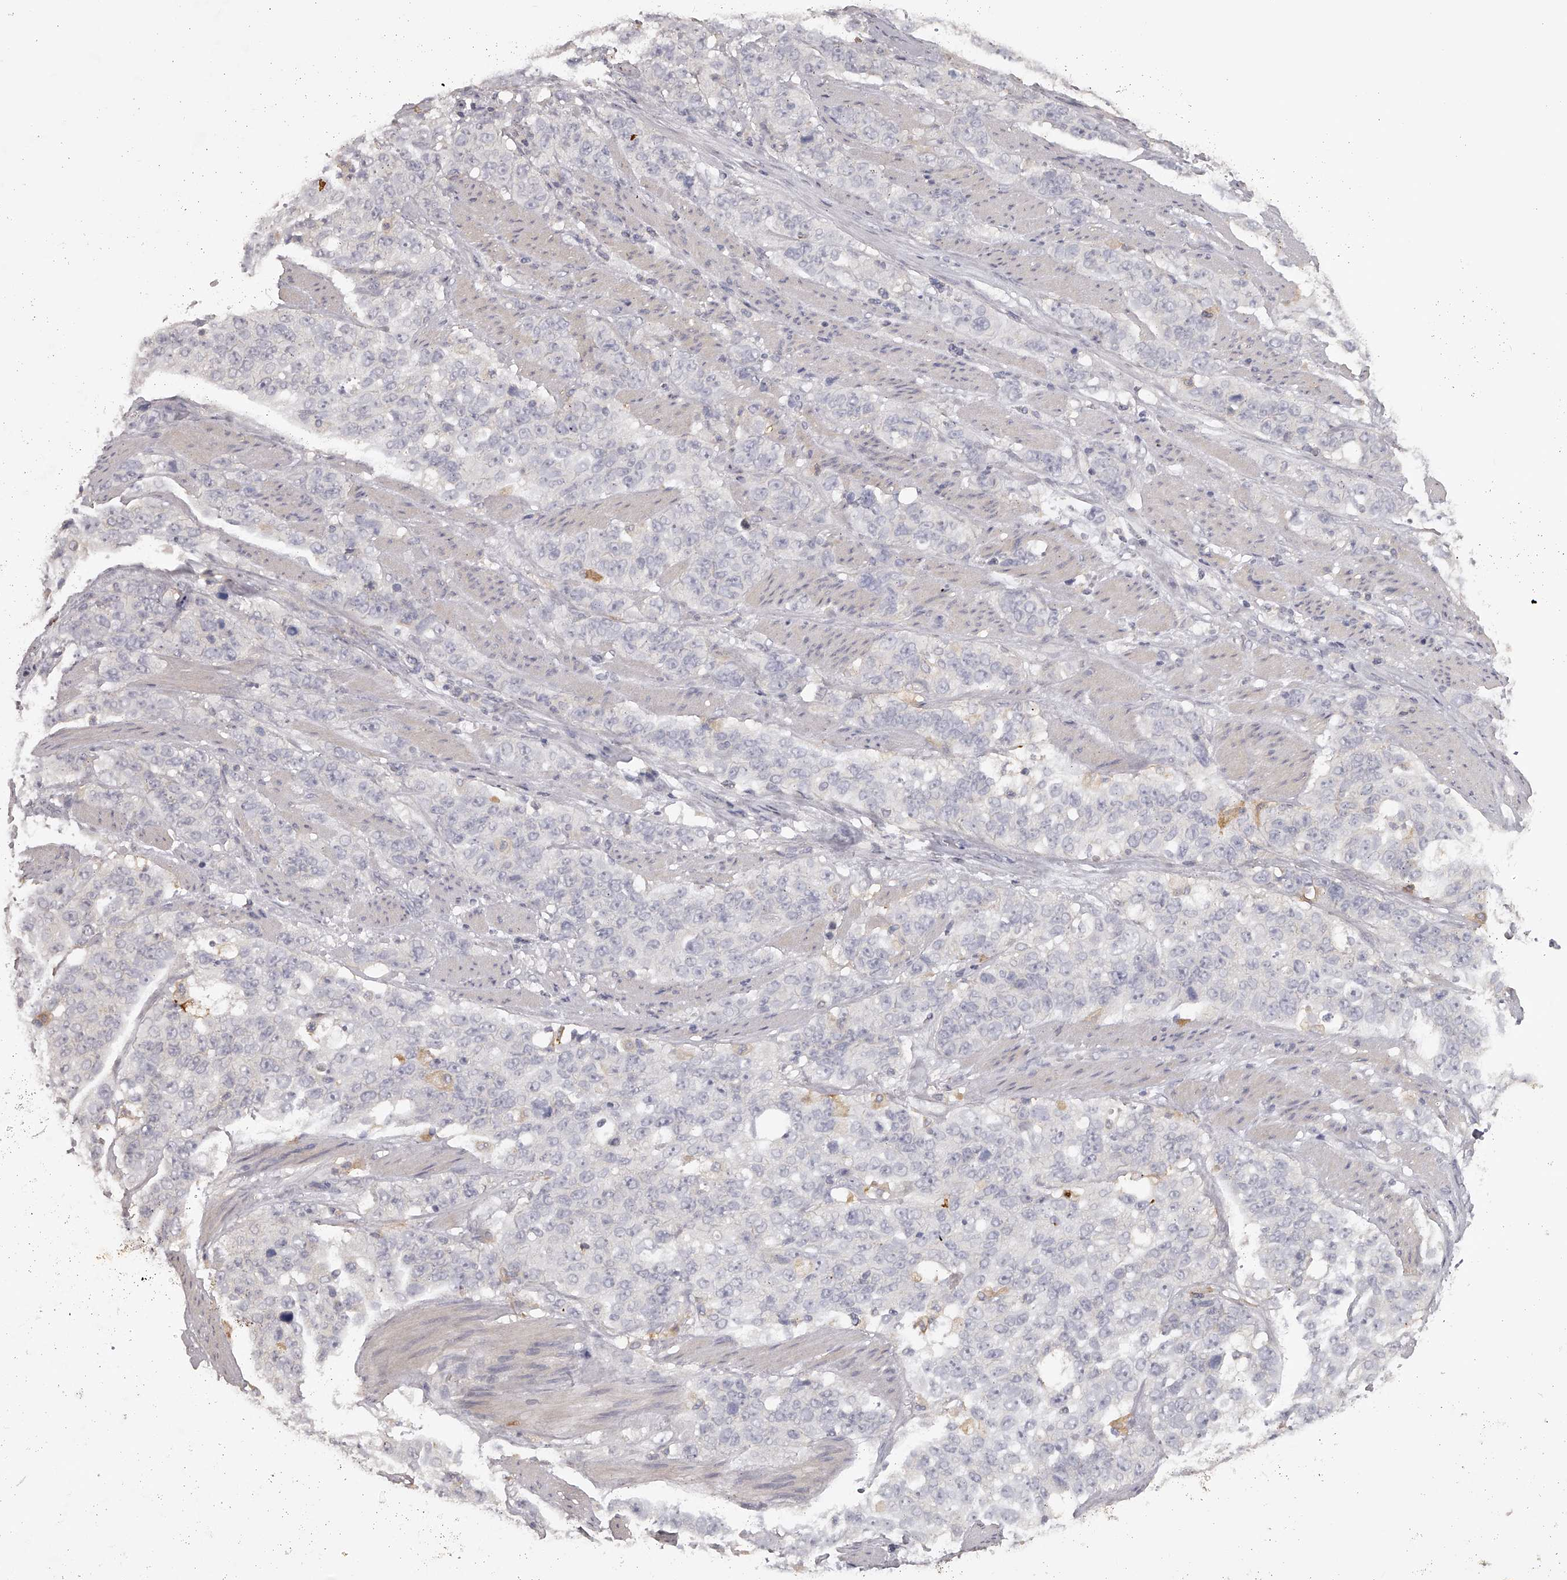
{"staining": {"intensity": "negative", "quantity": "none", "location": "none"}, "tissue": "stomach cancer", "cell_type": "Tumor cells", "image_type": "cancer", "snomed": [{"axis": "morphology", "description": "Adenocarcinoma, NOS"}, {"axis": "topography", "description": "Stomach"}], "caption": "This is an immunohistochemistry photomicrograph of human stomach adenocarcinoma. There is no staining in tumor cells.", "gene": "TNN", "patient": {"sex": "male", "age": 48}}